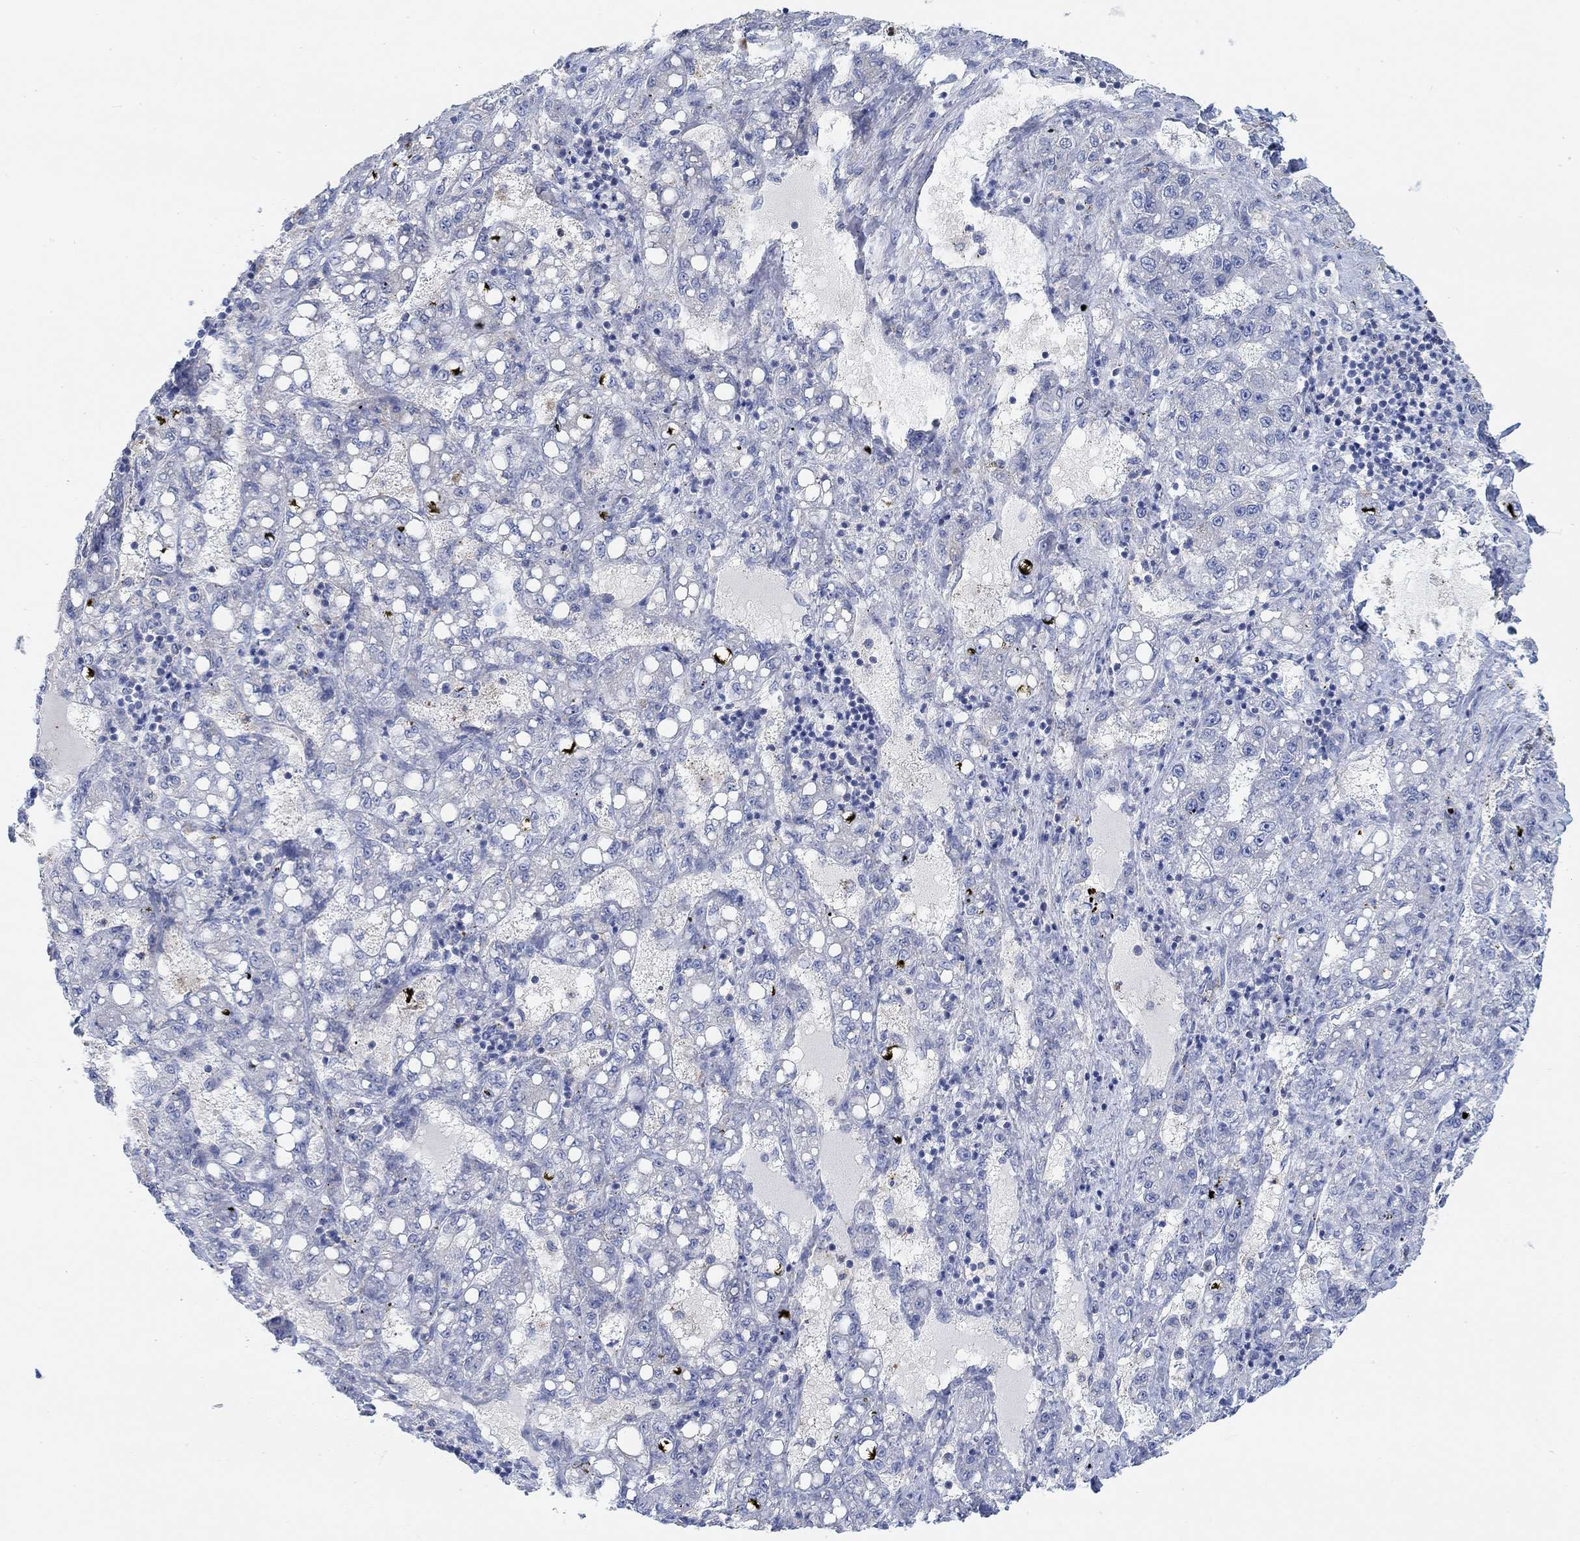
{"staining": {"intensity": "negative", "quantity": "none", "location": "none"}, "tissue": "liver cancer", "cell_type": "Tumor cells", "image_type": "cancer", "snomed": [{"axis": "morphology", "description": "Carcinoma, Hepatocellular, NOS"}, {"axis": "topography", "description": "Liver"}], "caption": "Immunohistochemistry image of liver hepatocellular carcinoma stained for a protein (brown), which reveals no expression in tumor cells. (Immunohistochemistry, brightfield microscopy, high magnification).", "gene": "PMFBP1", "patient": {"sex": "female", "age": 65}}